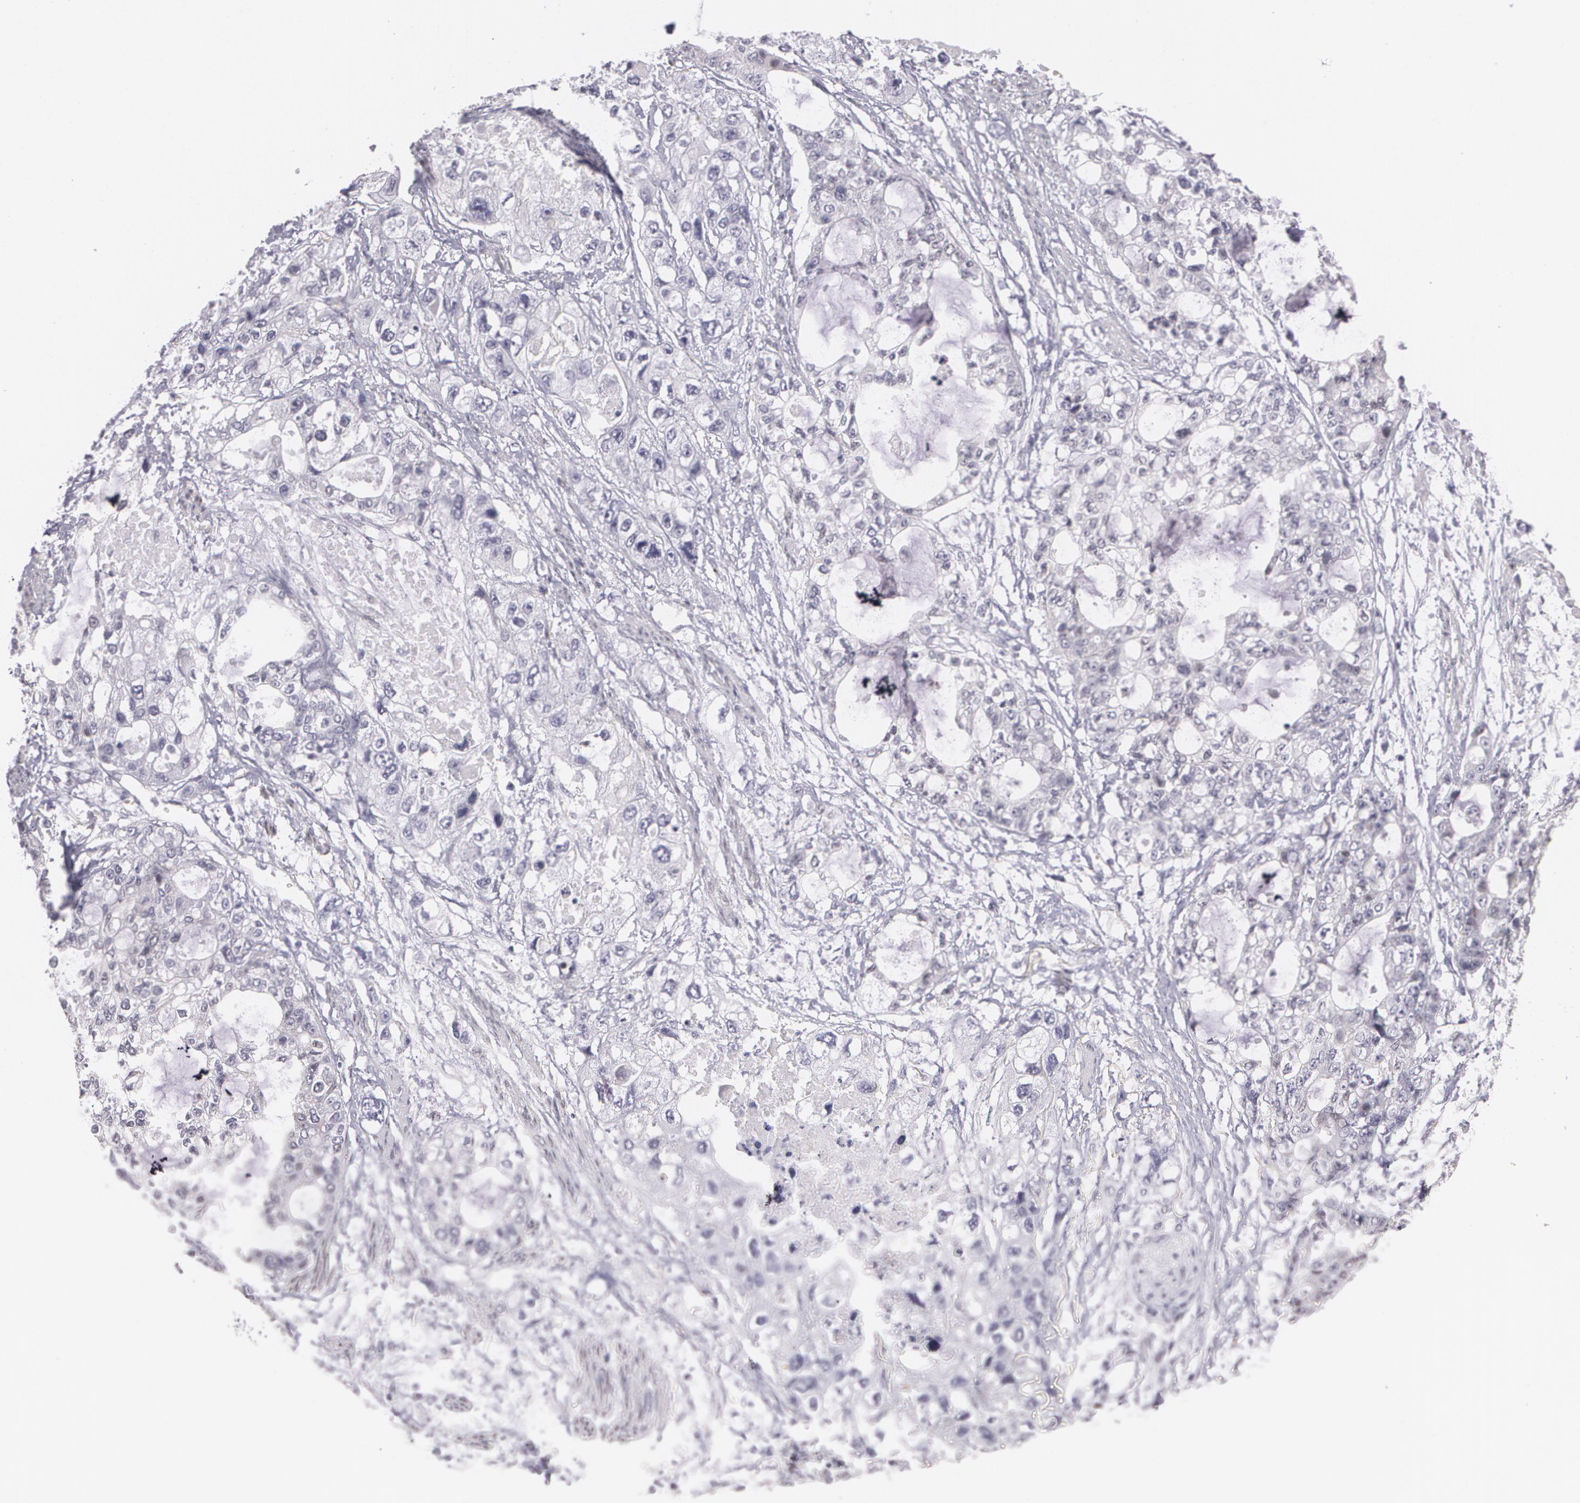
{"staining": {"intensity": "negative", "quantity": "none", "location": "none"}, "tissue": "stomach cancer", "cell_type": "Tumor cells", "image_type": "cancer", "snomed": [{"axis": "morphology", "description": "Adenocarcinoma, NOS"}, {"axis": "topography", "description": "Stomach, upper"}], "caption": "Stomach cancer (adenocarcinoma) stained for a protein using immunohistochemistry reveals no staining tumor cells.", "gene": "ZBTB16", "patient": {"sex": "female", "age": 52}}